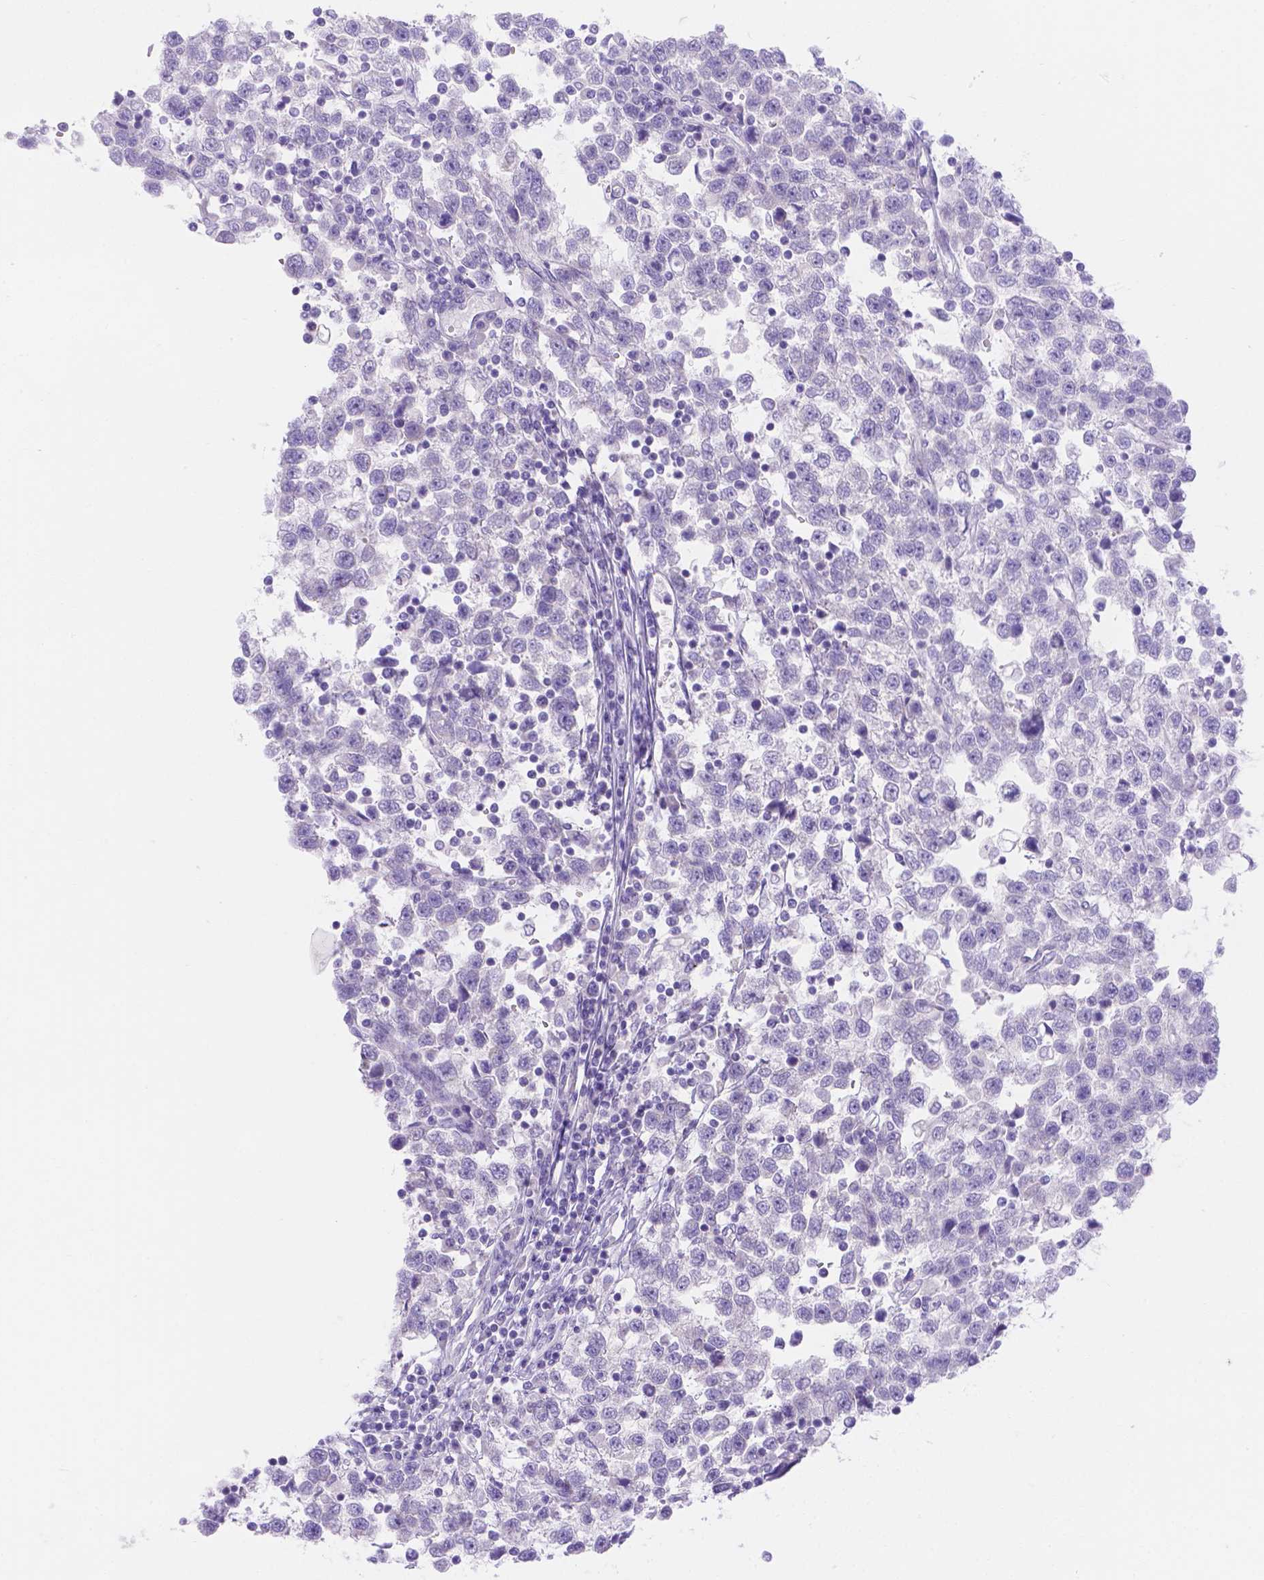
{"staining": {"intensity": "negative", "quantity": "none", "location": "none"}, "tissue": "testis cancer", "cell_type": "Tumor cells", "image_type": "cancer", "snomed": [{"axis": "morphology", "description": "Seminoma, NOS"}, {"axis": "topography", "description": "Testis"}], "caption": "There is no significant expression in tumor cells of testis cancer (seminoma). (Immunohistochemistry (ihc), brightfield microscopy, high magnification).", "gene": "MLN", "patient": {"sex": "male", "age": 34}}